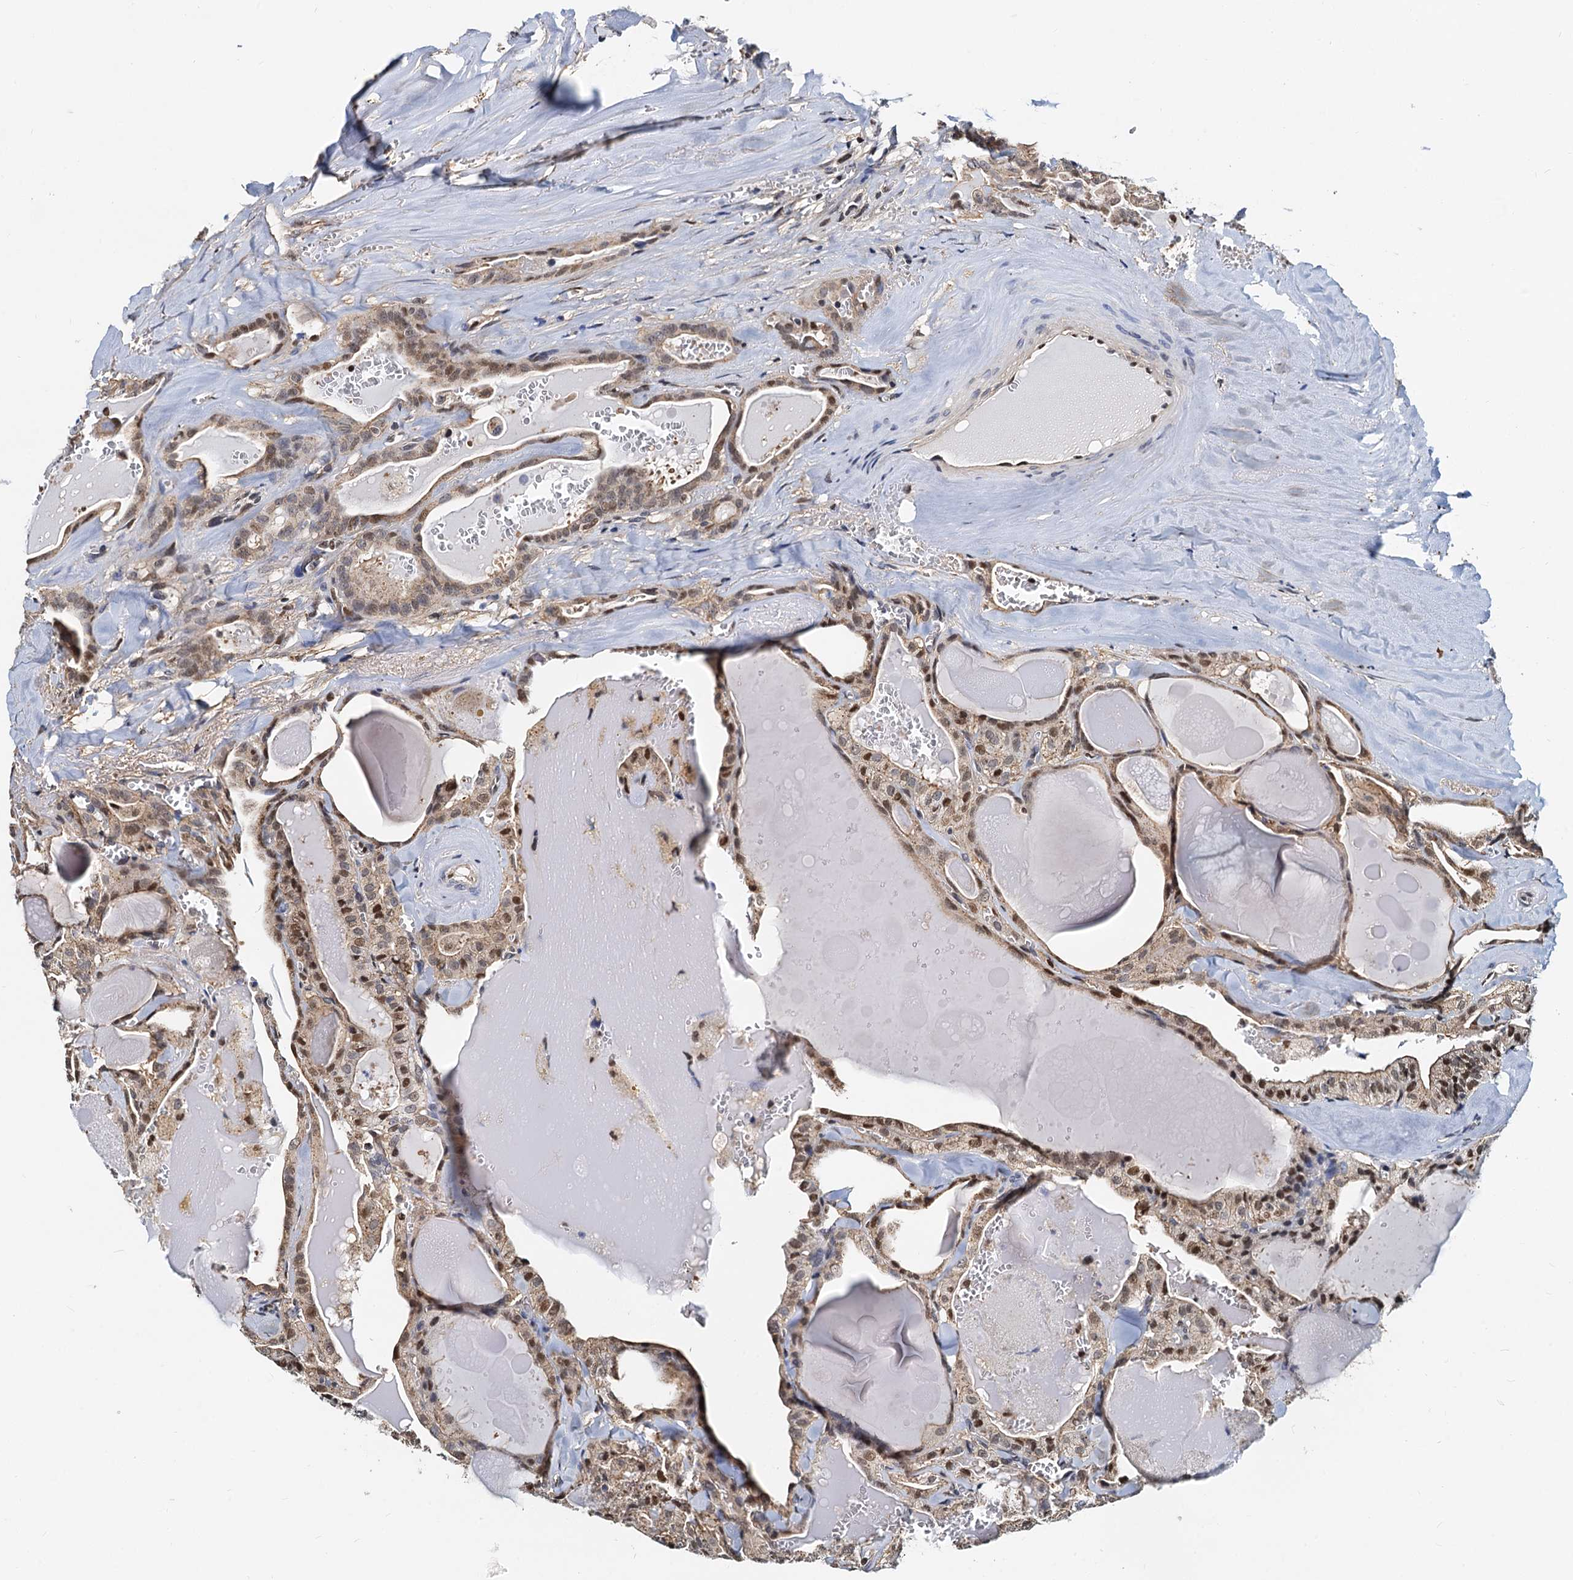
{"staining": {"intensity": "moderate", "quantity": "25%-75%", "location": "cytoplasmic/membranous,nuclear"}, "tissue": "thyroid cancer", "cell_type": "Tumor cells", "image_type": "cancer", "snomed": [{"axis": "morphology", "description": "Papillary adenocarcinoma, NOS"}, {"axis": "topography", "description": "Thyroid gland"}], "caption": "A brown stain highlights moderate cytoplasmic/membranous and nuclear positivity of a protein in thyroid cancer tumor cells.", "gene": "PTGES3", "patient": {"sex": "male", "age": 52}}